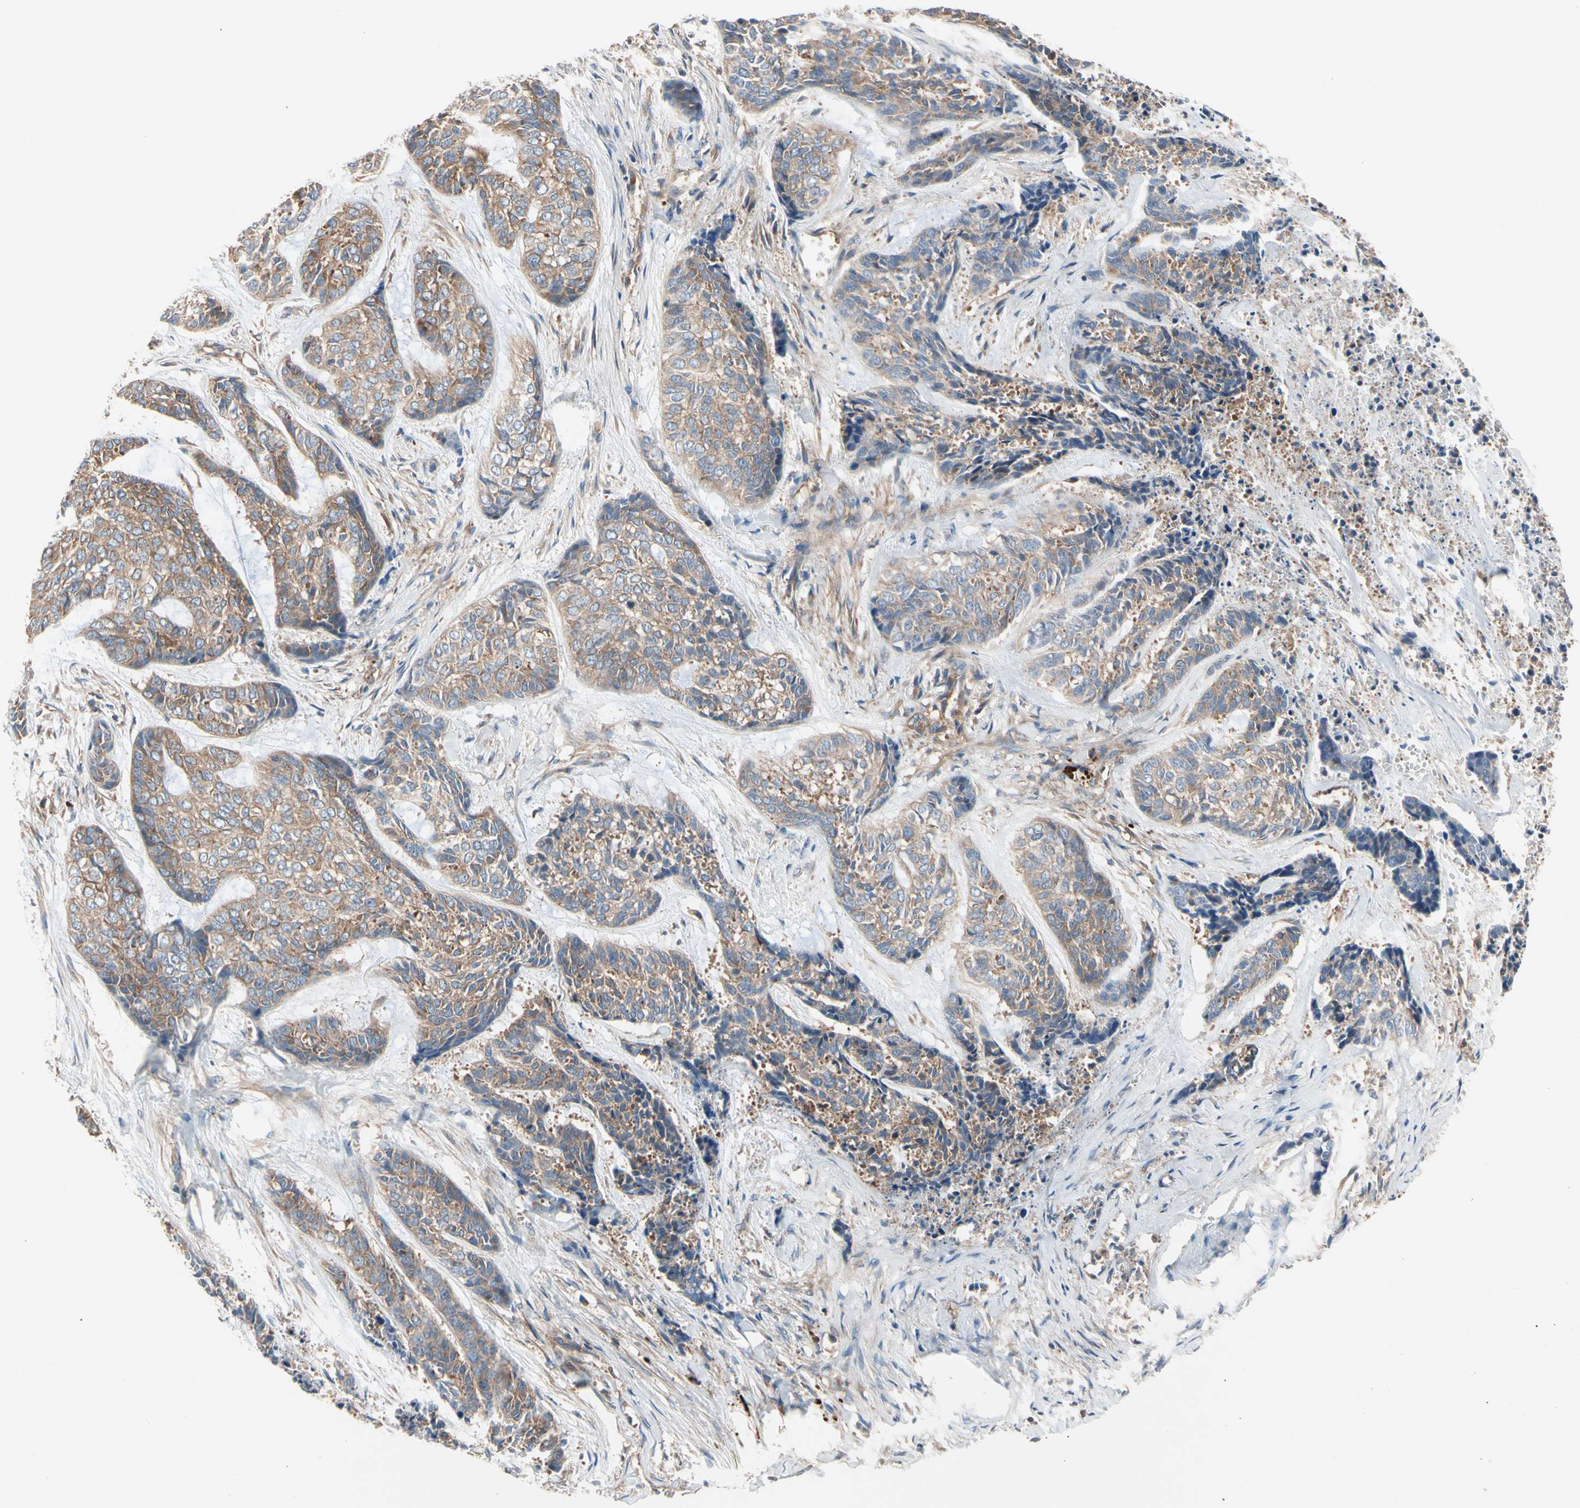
{"staining": {"intensity": "moderate", "quantity": "25%-75%", "location": "cytoplasmic/membranous"}, "tissue": "skin cancer", "cell_type": "Tumor cells", "image_type": "cancer", "snomed": [{"axis": "morphology", "description": "Basal cell carcinoma"}, {"axis": "topography", "description": "Skin"}], "caption": "Brown immunohistochemical staining in human skin cancer (basal cell carcinoma) shows moderate cytoplasmic/membranous staining in approximately 25%-75% of tumor cells. (DAB = brown stain, brightfield microscopy at high magnification).", "gene": "ROCK1", "patient": {"sex": "female", "age": 64}}